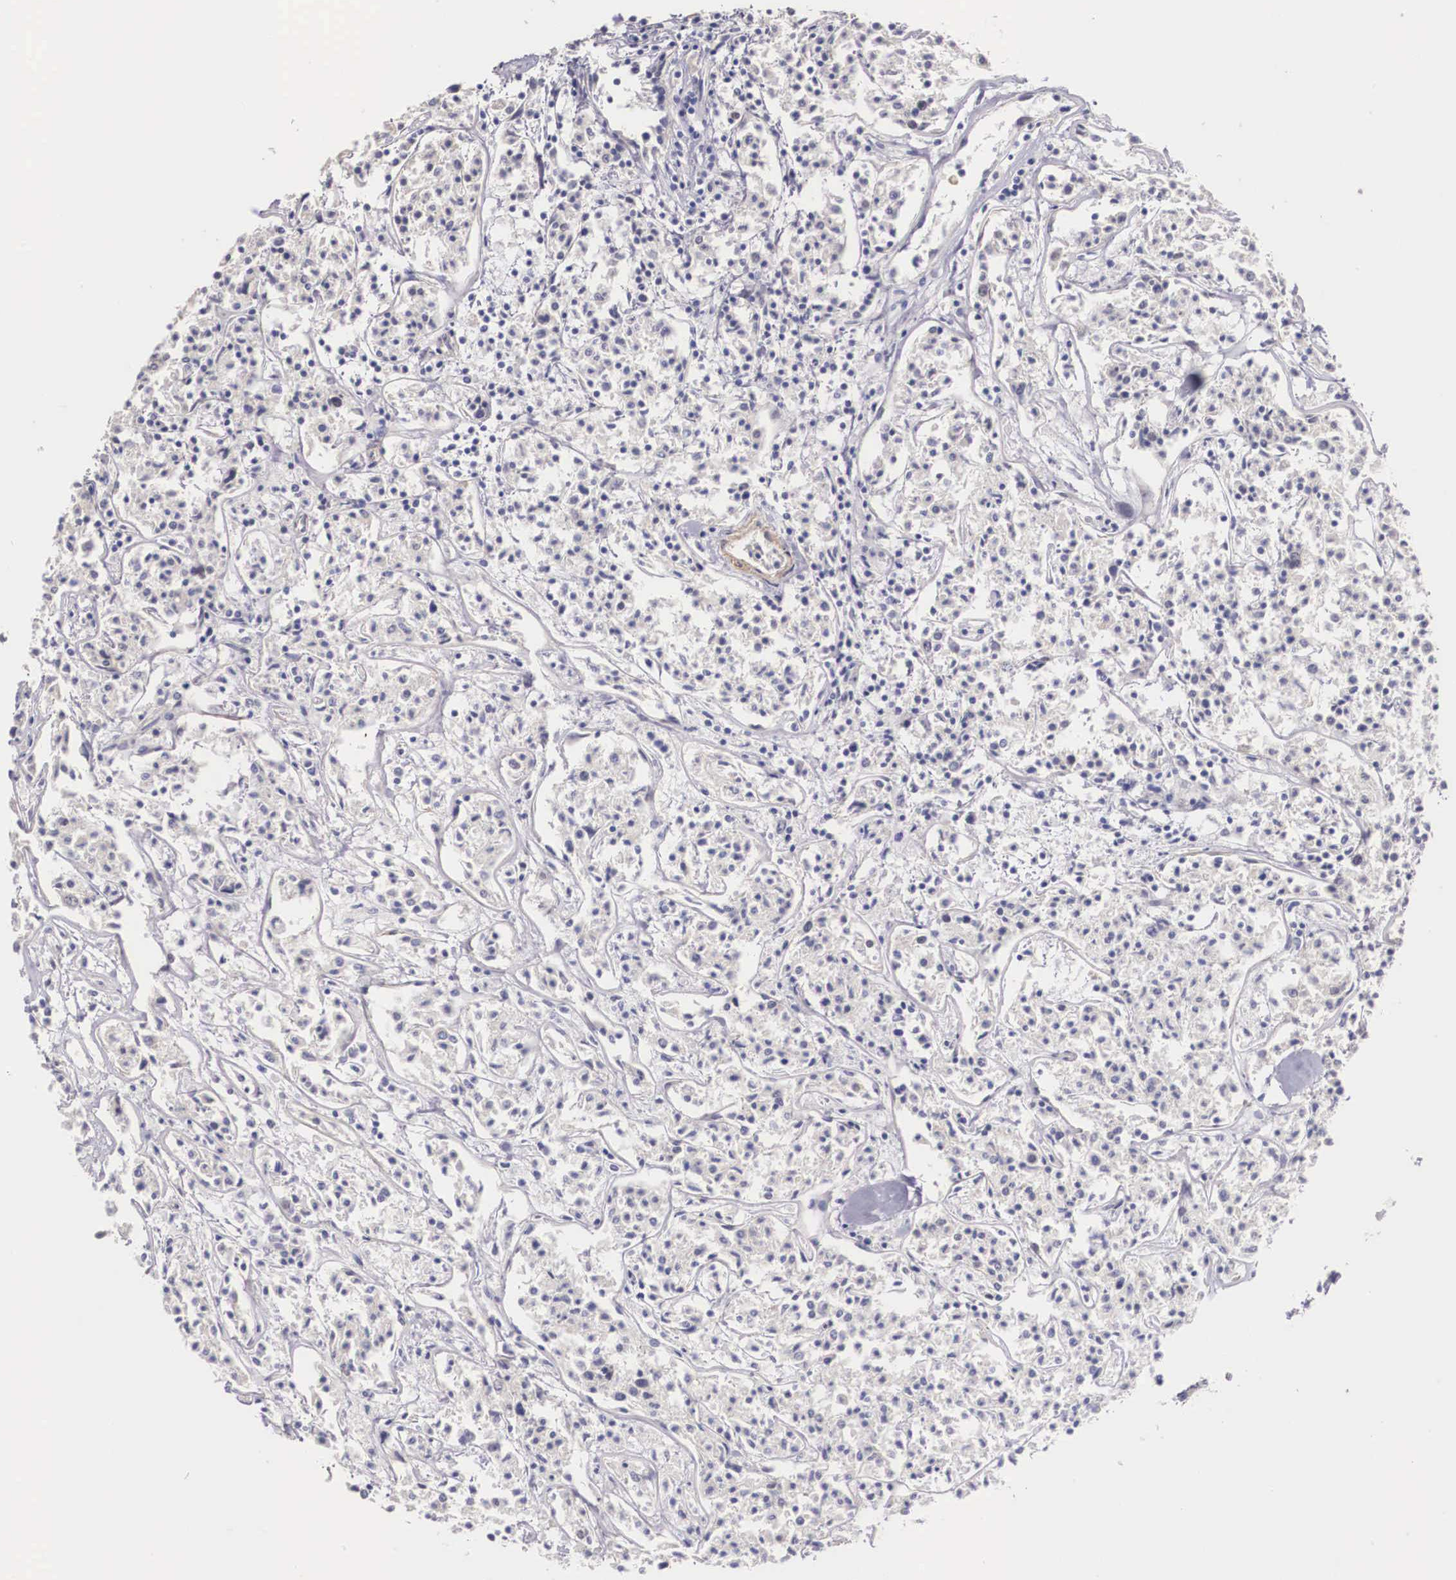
{"staining": {"intensity": "negative", "quantity": "none", "location": "none"}, "tissue": "lymphoma", "cell_type": "Tumor cells", "image_type": "cancer", "snomed": [{"axis": "morphology", "description": "Malignant lymphoma, non-Hodgkin's type, Low grade"}, {"axis": "topography", "description": "Small intestine"}], "caption": "Tumor cells show no significant expression in malignant lymphoma, non-Hodgkin's type (low-grade).", "gene": "ENOX2", "patient": {"sex": "female", "age": 59}}